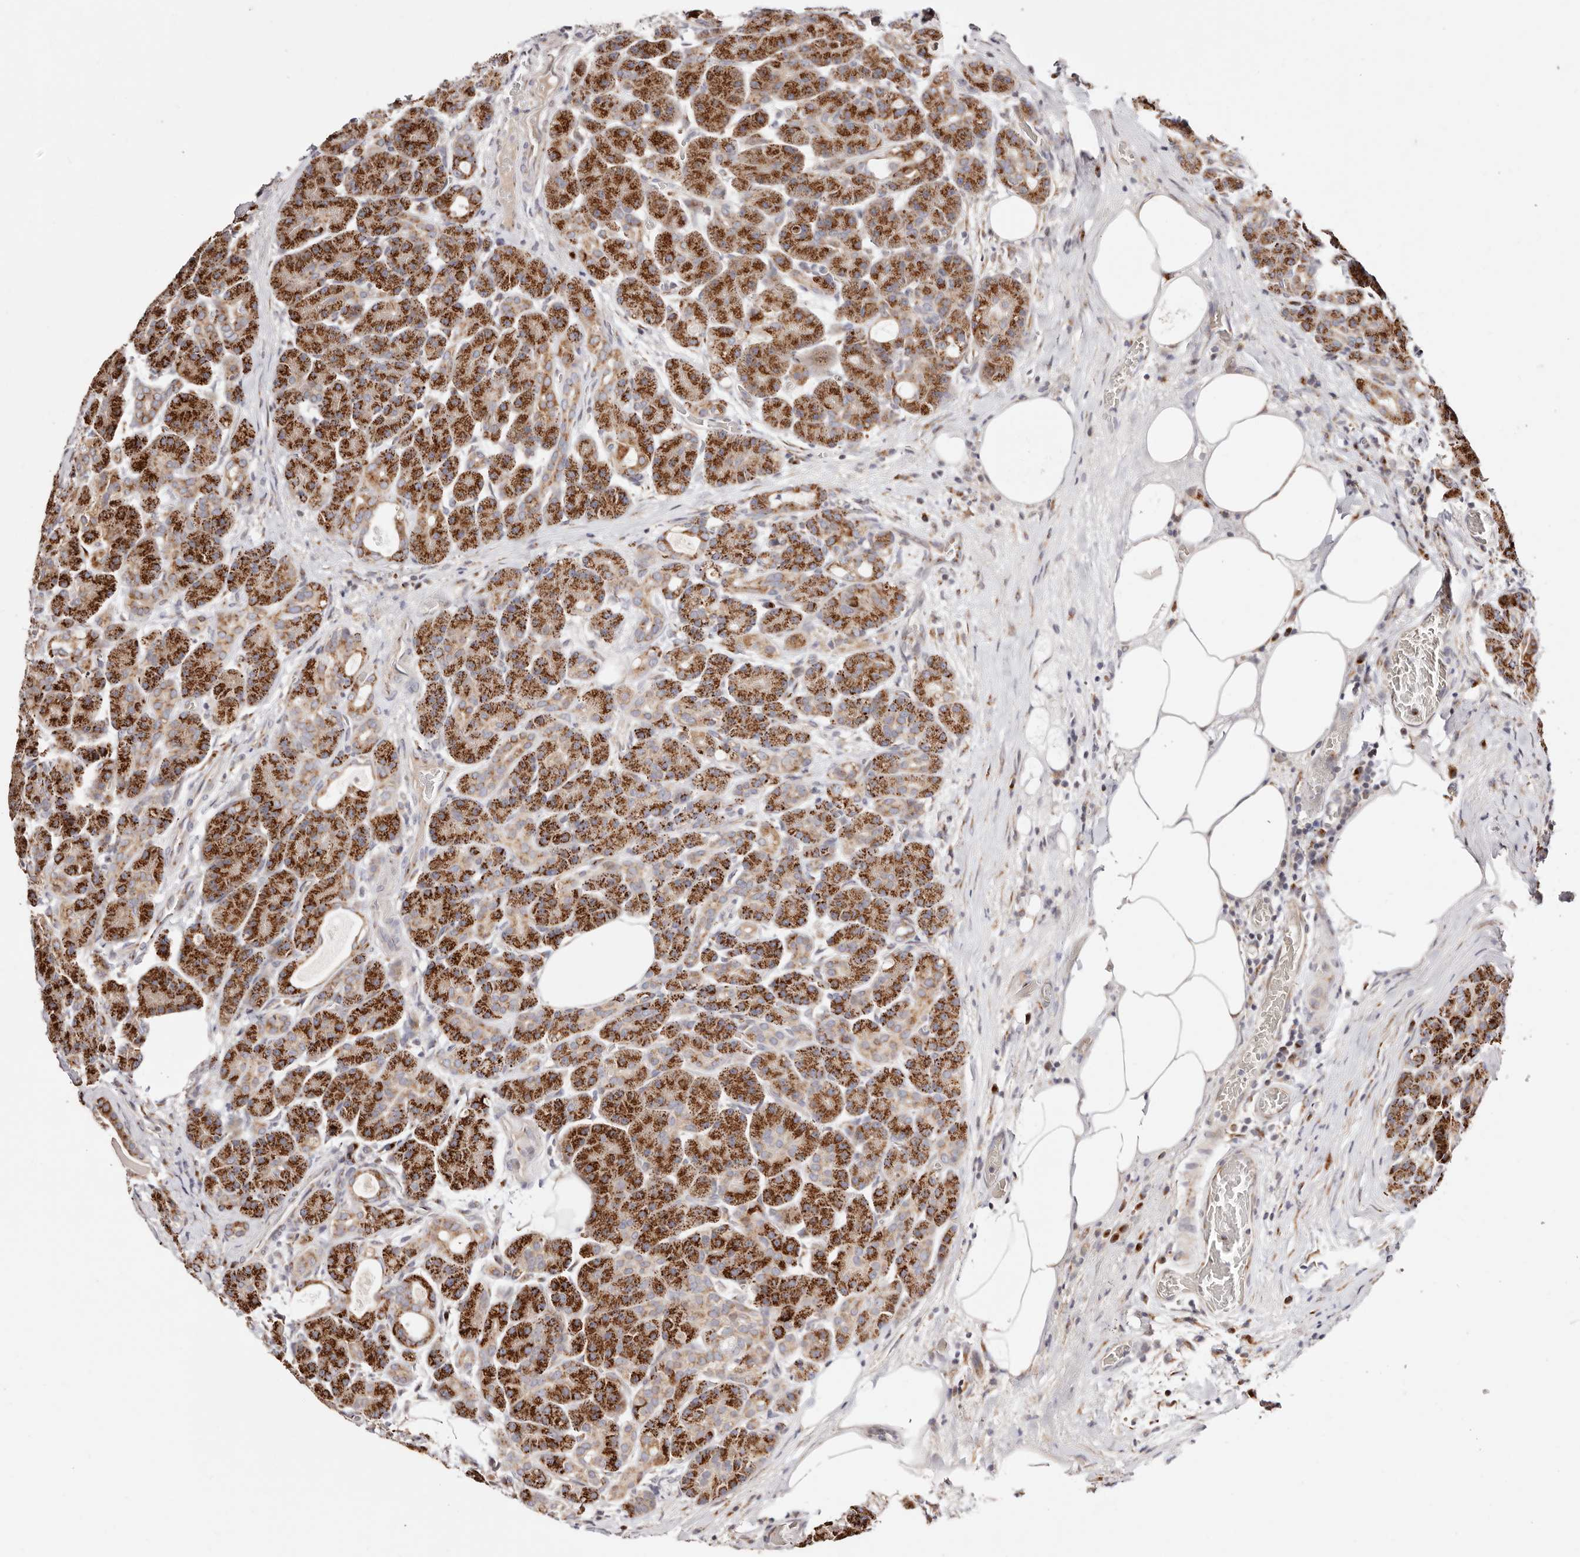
{"staining": {"intensity": "strong", "quantity": ">75%", "location": "cytoplasmic/membranous"}, "tissue": "pancreas", "cell_type": "Exocrine glandular cells", "image_type": "normal", "snomed": [{"axis": "morphology", "description": "Normal tissue, NOS"}, {"axis": "topography", "description": "Pancreas"}], "caption": "Protein expression analysis of benign pancreas shows strong cytoplasmic/membranous positivity in about >75% of exocrine glandular cells. (Stains: DAB in brown, nuclei in blue, Microscopy: brightfield microscopy at high magnification).", "gene": "MAPK6", "patient": {"sex": "male", "age": 63}}